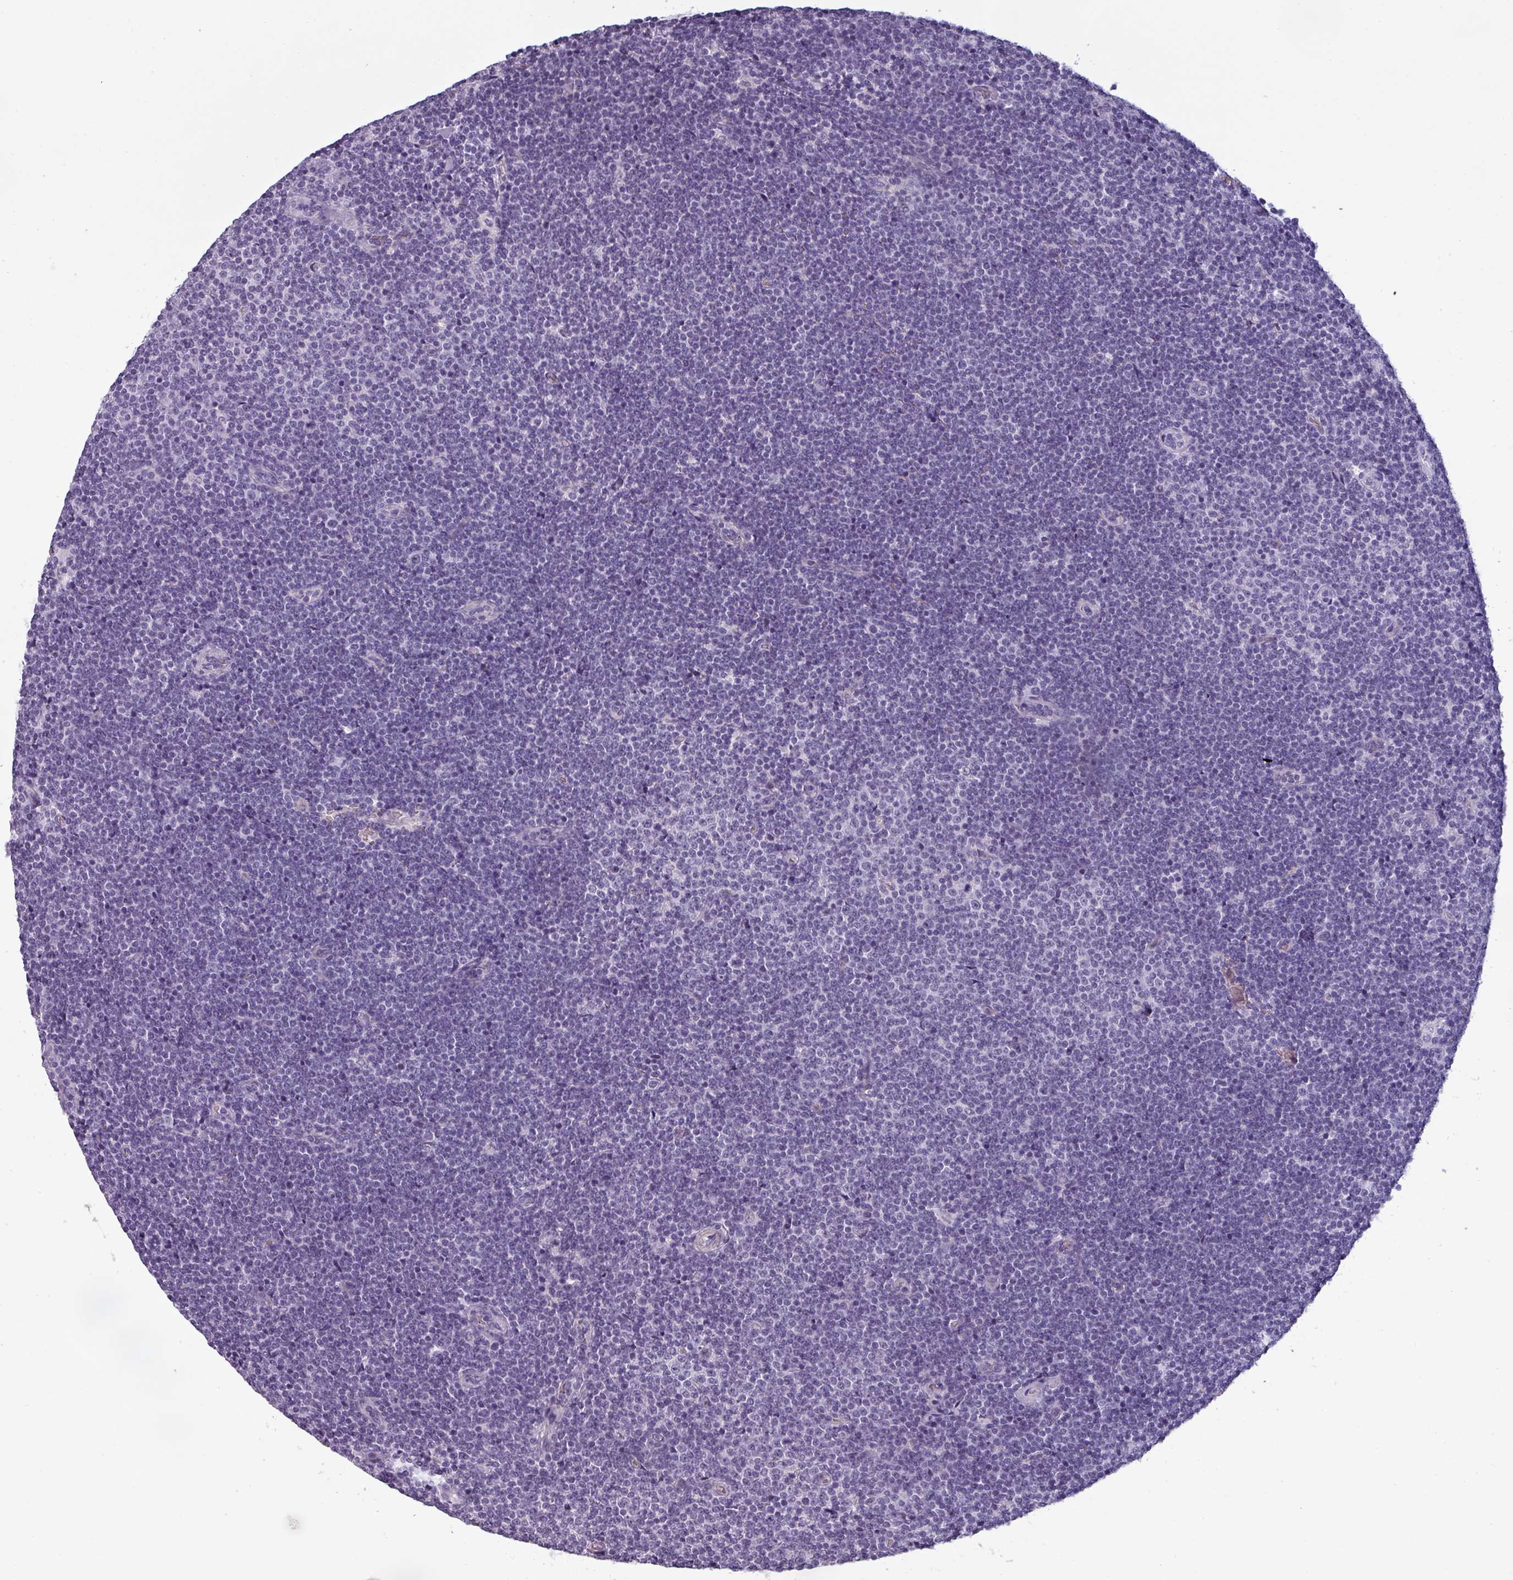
{"staining": {"intensity": "negative", "quantity": "none", "location": "none"}, "tissue": "lymphoma", "cell_type": "Tumor cells", "image_type": "cancer", "snomed": [{"axis": "morphology", "description": "Malignant lymphoma, non-Hodgkin's type, Low grade"}, {"axis": "topography", "description": "Lymph node"}], "caption": "Tumor cells are negative for protein expression in human lymphoma.", "gene": "AREL1", "patient": {"sex": "male", "age": 48}}